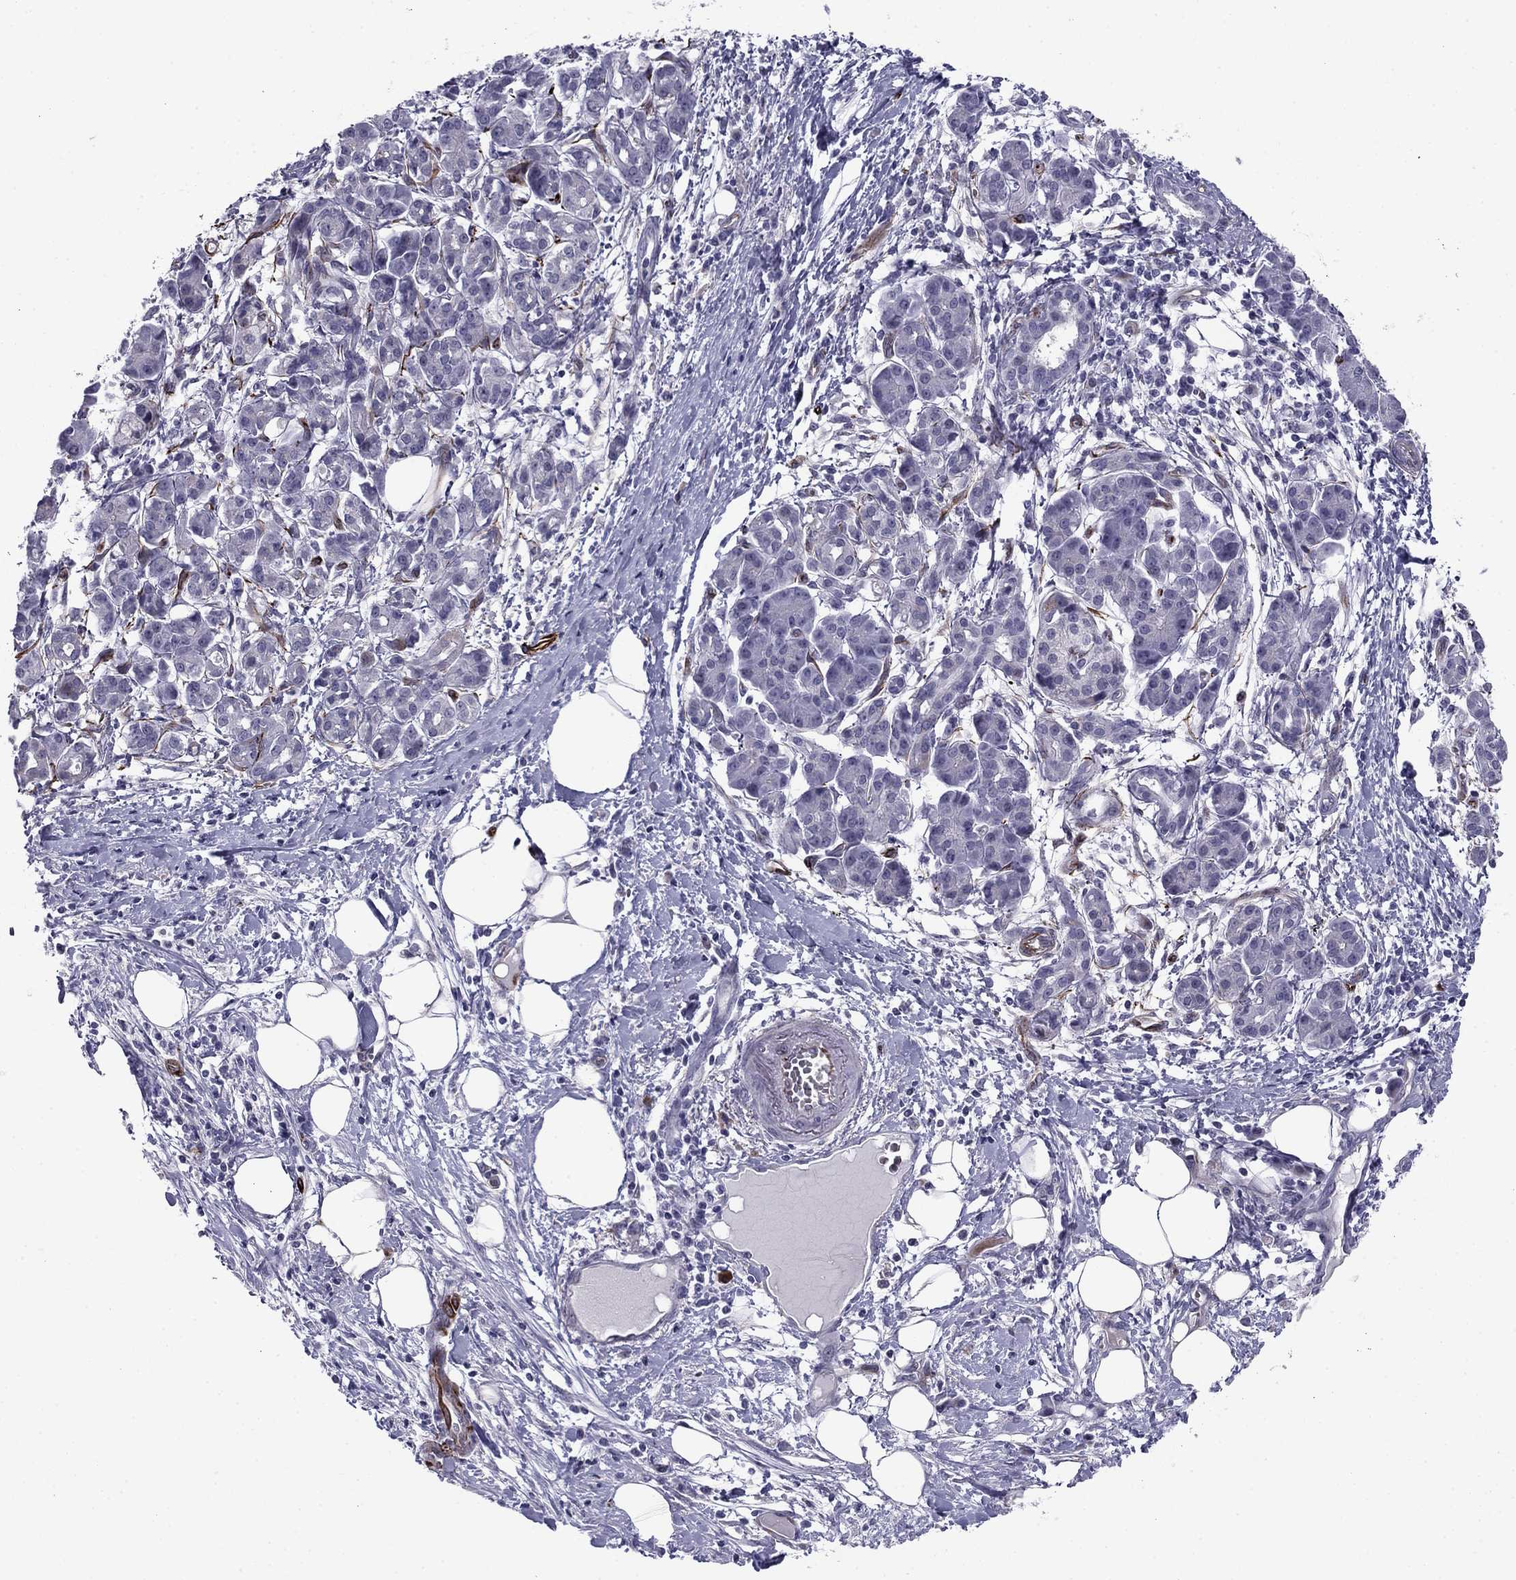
{"staining": {"intensity": "negative", "quantity": "none", "location": "none"}, "tissue": "pancreatic cancer", "cell_type": "Tumor cells", "image_type": "cancer", "snomed": [{"axis": "morphology", "description": "Adenocarcinoma, NOS"}, {"axis": "topography", "description": "Pancreas"}], "caption": "Immunohistochemistry histopathology image of pancreatic cancer stained for a protein (brown), which demonstrates no expression in tumor cells.", "gene": "ANKS4B", "patient": {"sex": "male", "age": 72}}